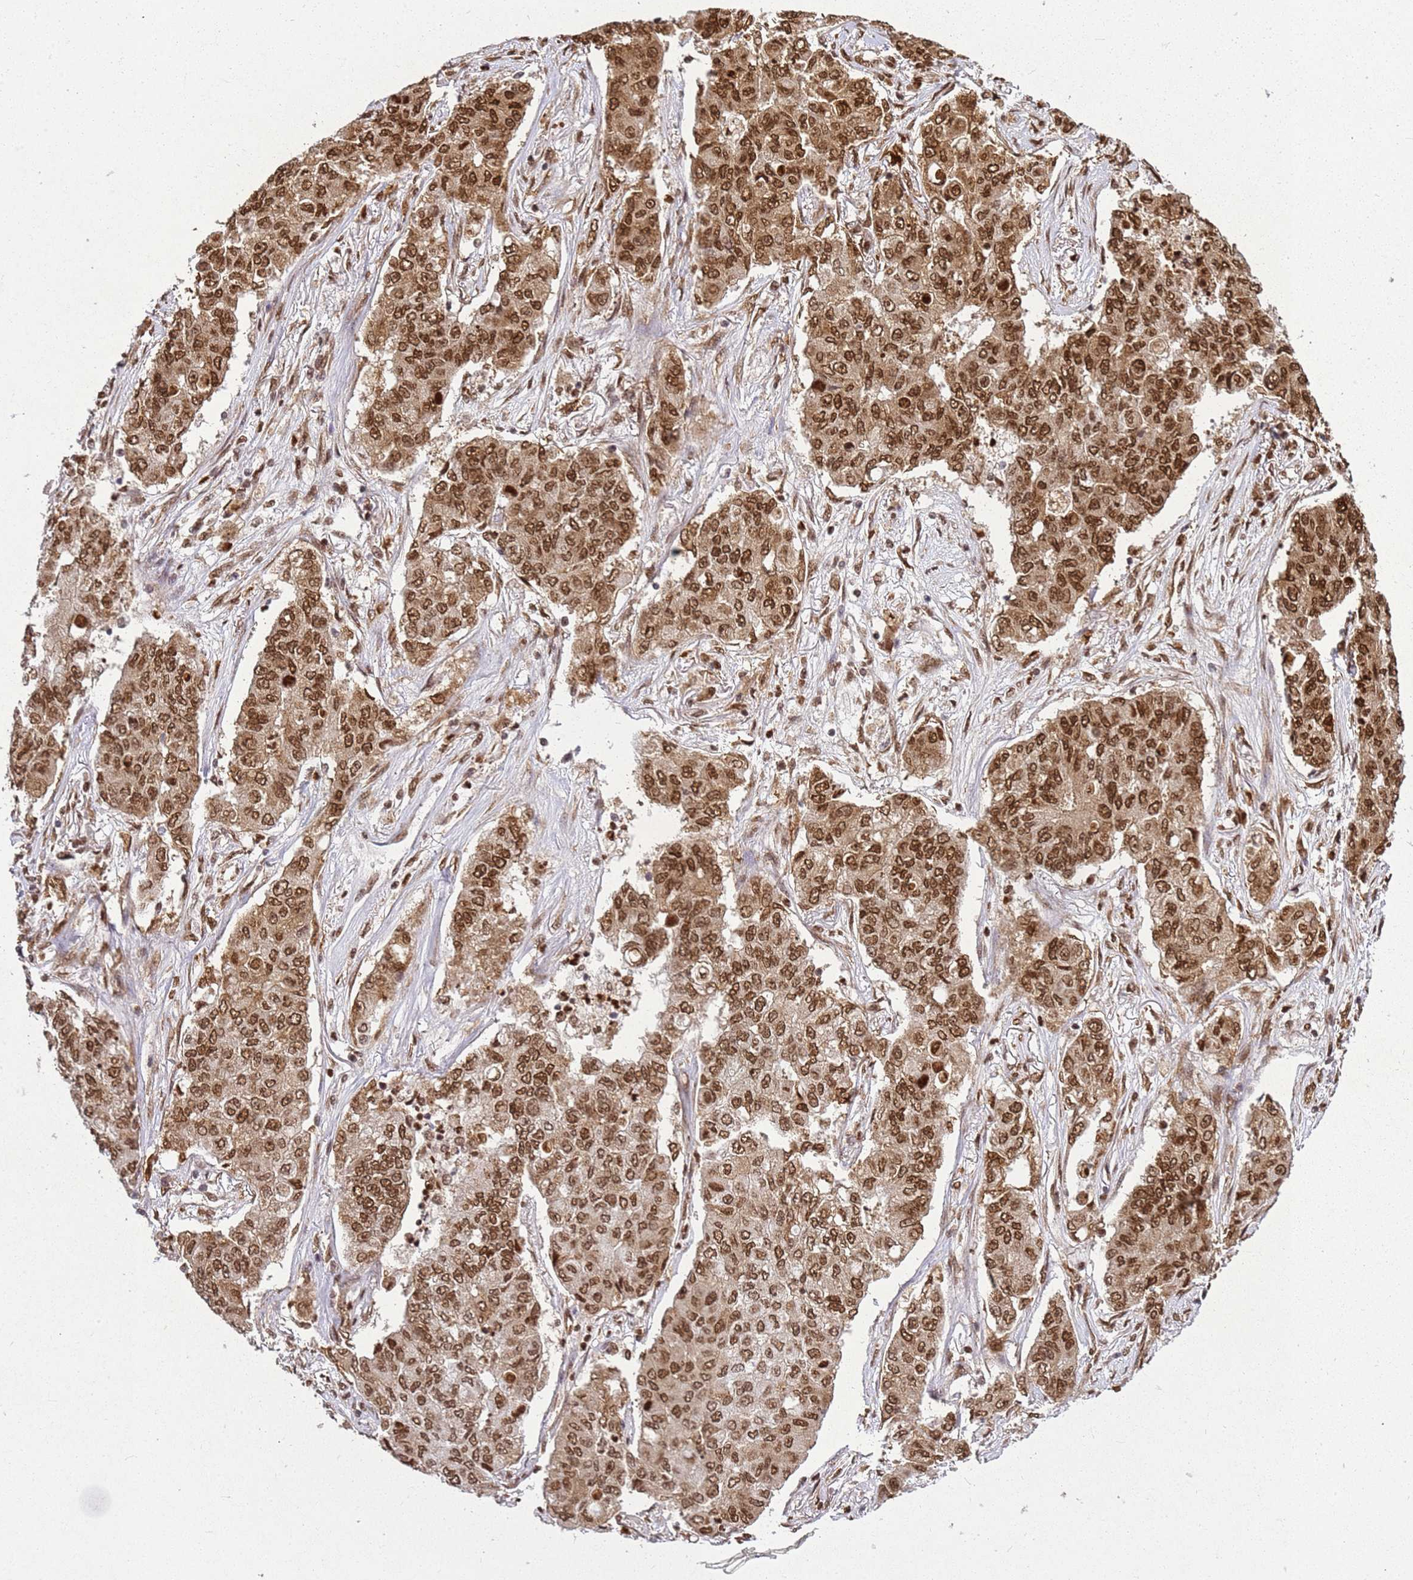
{"staining": {"intensity": "moderate", "quantity": ">75%", "location": "nuclear"}, "tissue": "lung cancer", "cell_type": "Tumor cells", "image_type": "cancer", "snomed": [{"axis": "morphology", "description": "Squamous cell carcinoma, NOS"}, {"axis": "topography", "description": "Lung"}], "caption": "Immunohistochemistry (IHC) photomicrograph of human squamous cell carcinoma (lung) stained for a protein (brown), which exhibits medium levels of moderate nuclear expression in about >75% of tumor cells.", "gene": "APEX1", "patient": {"sex": "male", "age": 74}}